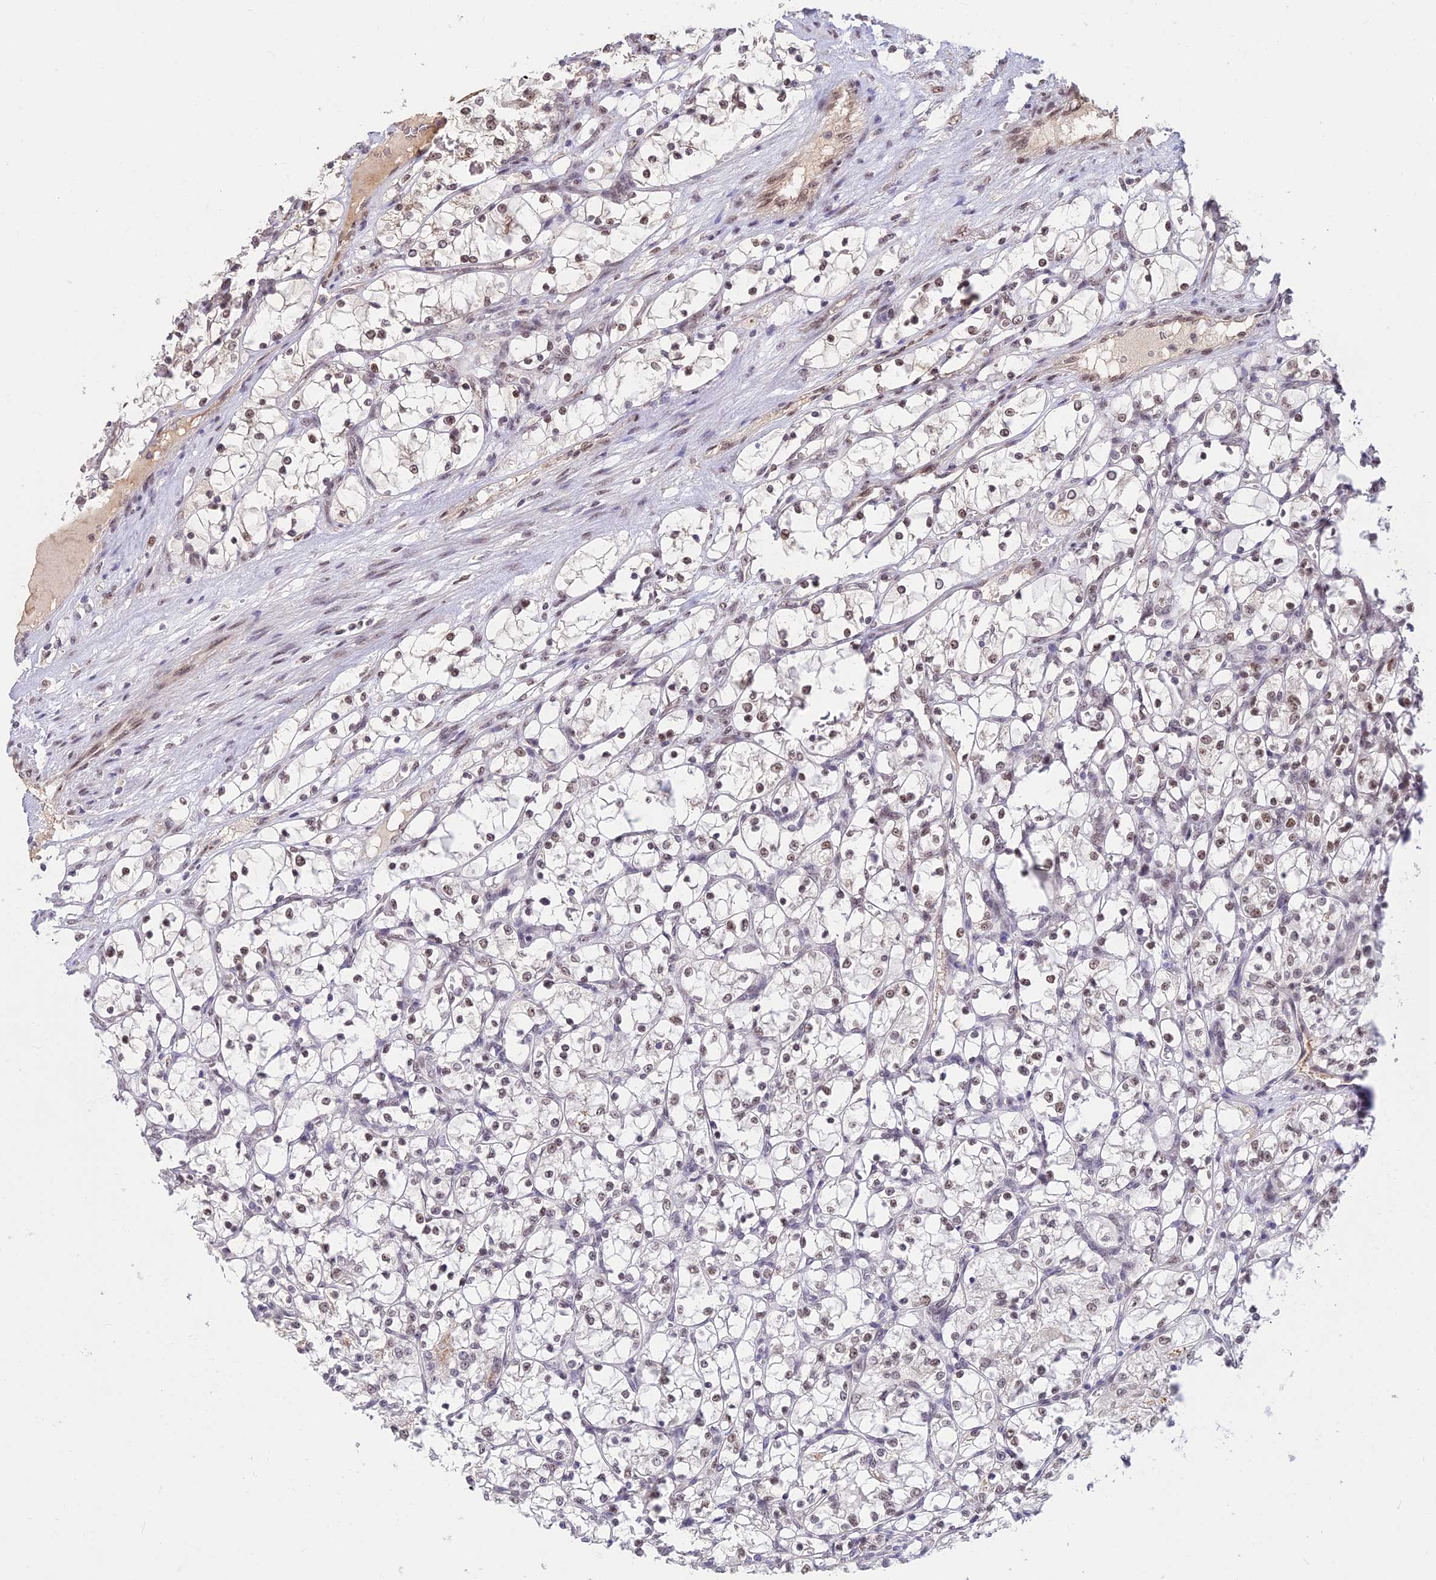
{"staining": {"intensity": "weak", "quantity": "<25%", "location": "nuclear"}, "tissue": "renal cancer", "cell_type": "Tumor cells", "image_type": "cancer", "snomed": [{"axis": "morphology", "description": "Adenocarcinoma, NOS"}, {"axis": "topography", "description": "Kidney"}], "caption": "Tumor cells are negative for protein expression in human adenocarcinoma (renal). (DAB IHC with hematoxylin counter stain).", "gene": "POLR1G", "patient": {"sex": "female", "age": 69}}